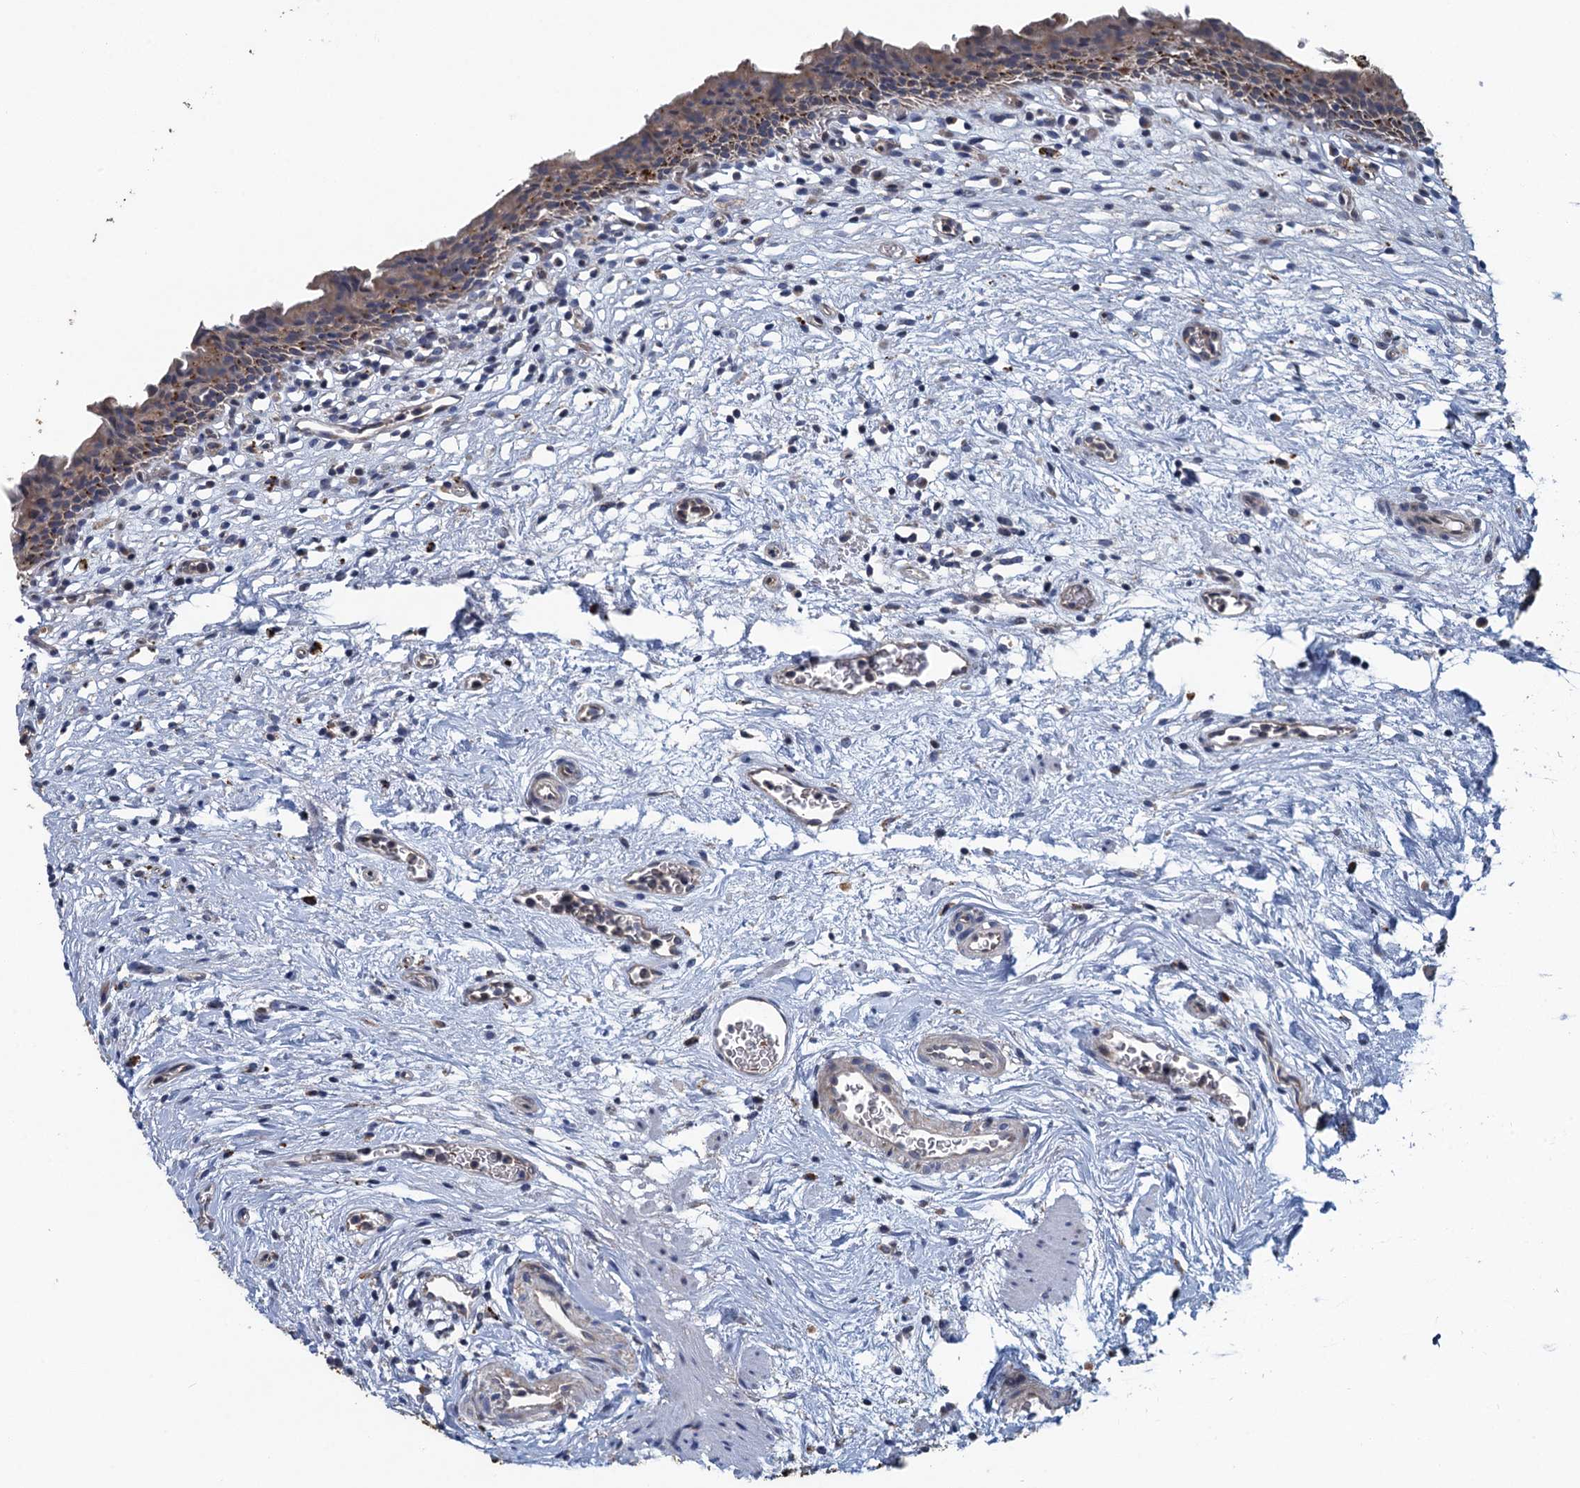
{"staining": {"intensity": "moderate", "quantity": "25%-75%", "location": "cytoplasmic/membranous"}, "tissue": "urinary bladder", "cell_type": "Urothelial cells", "image_type": "normal", "snomed": [{"axis": "morphology", "description": "Normal tissue, NOS"}, {"axis": "morphology", "description": "Inflammation, NOS"}, {"axis": "topography", "description": "Urinary bladder"}], "caption": "Immunohistochemical staining of benign urinary bladder exhibits moderate cytoplasmic/membranous protein staining in about 25%-75% of urothelial cells. The protein is shown in brown color, while the nuclei are stained blue.", "gene": "KBTBD8", "patient": {"sex": "male", "age": 63}}